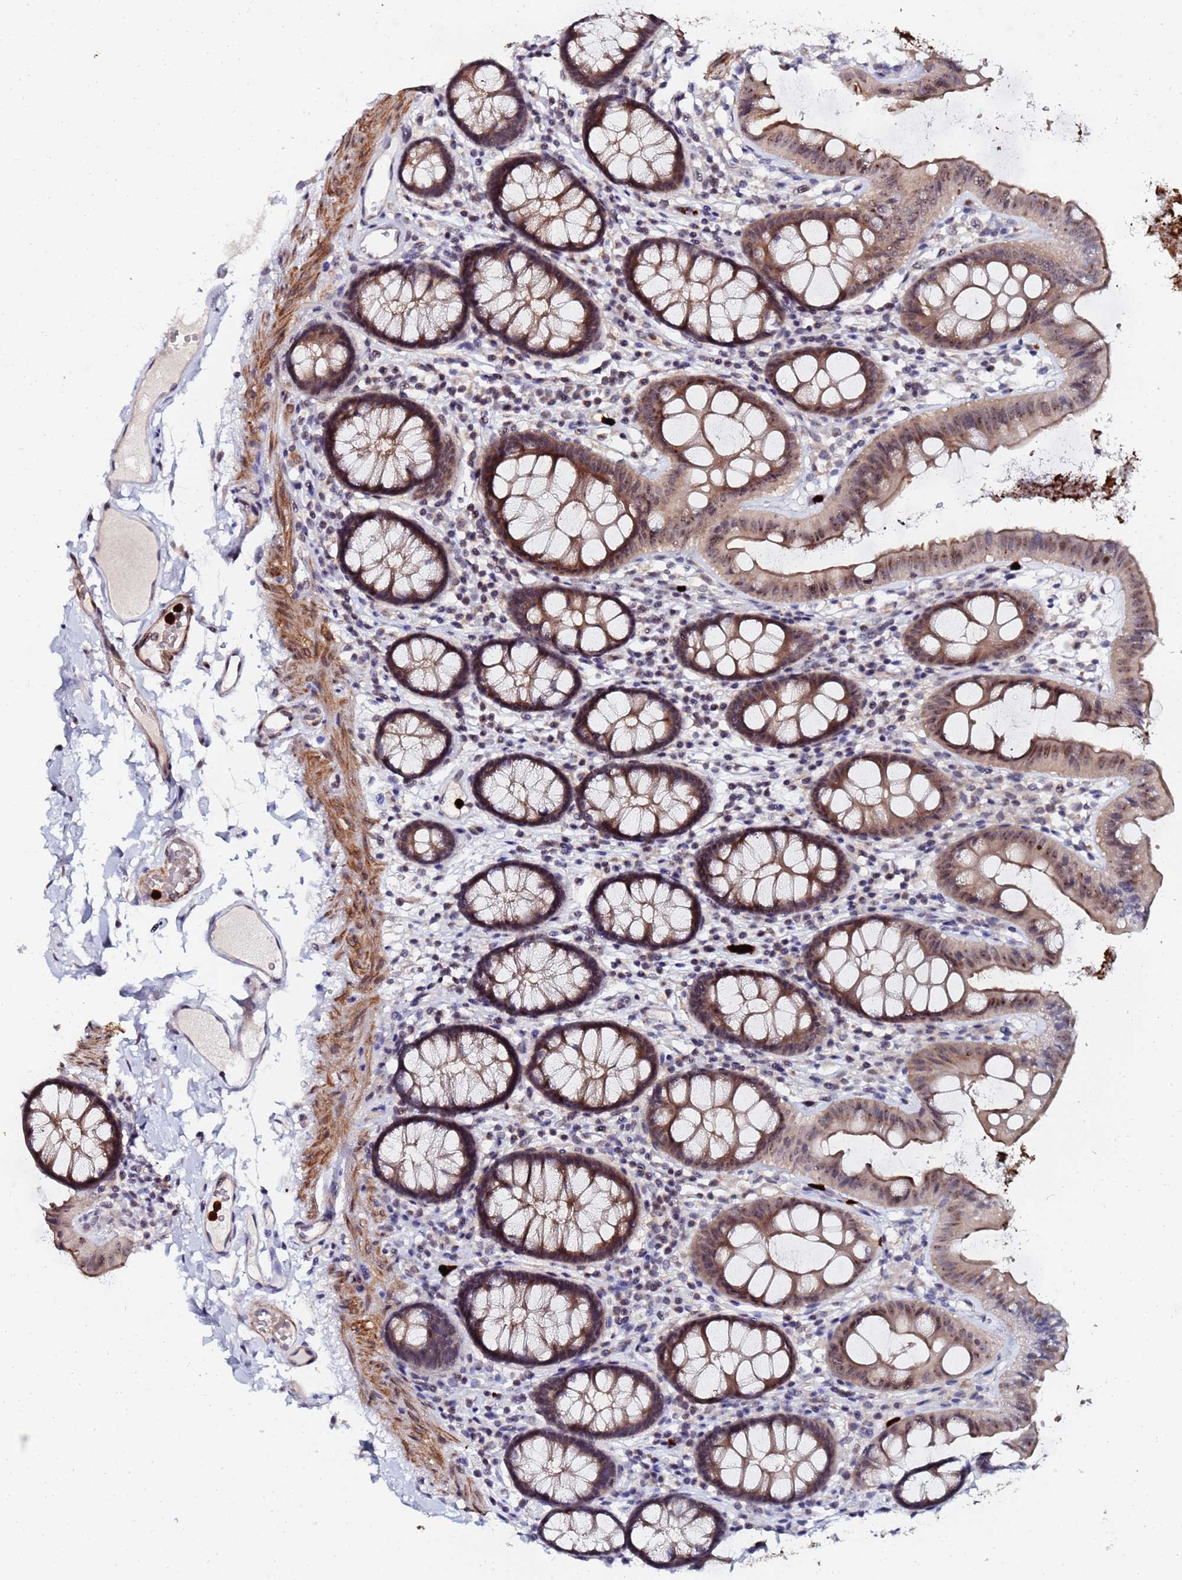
{"staining": {"intensity": "weak", "quantity": ">75%", "location": "cytoplasmic/membranous"}, "tissue": "colon", "cell_type": "Endothelial cells", "image_type": "normal", "snomed": [{"axis": "morphology", "description": "Normal tissue, NOS"}, {"axis": "topography", "description": "Colon"}], "caption": "A brown stain labels weak cytoplasmic/membranous positivity of a protein in endothelial cells of normal human colon. Nuclei are stained in blue.", "gene": "MTCL1", "patient": {"sex": "male", "age": 84}}